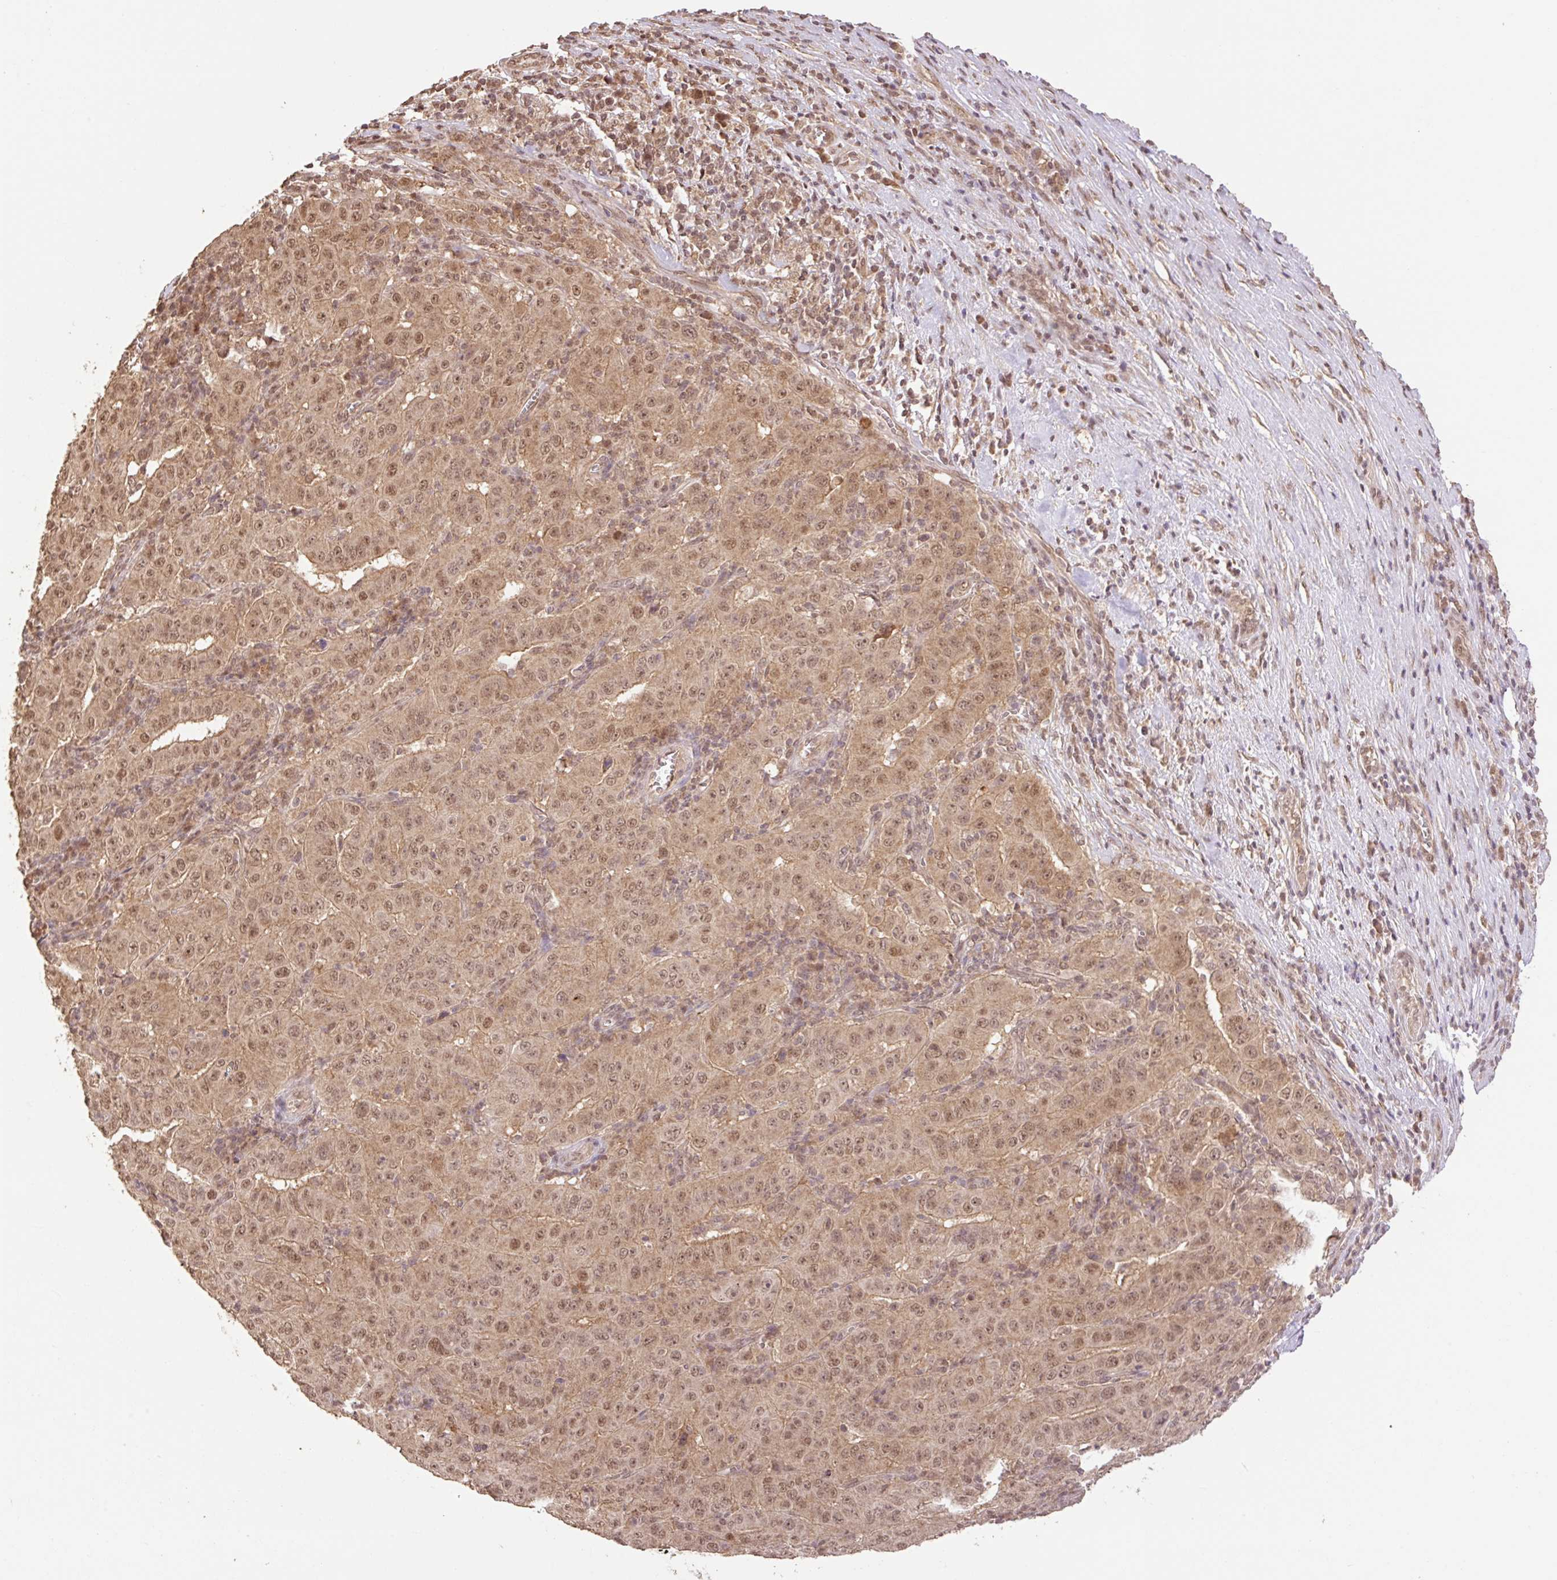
{"staining": {"intensity": "moderate", "quantity": ">75%", "location": "cytoplasmic/membranous,nuclear"}, "tissue": "pancreatic cancer", "cell_type": "Tumor cells", "image_type": "cancer", "snomed": [{"axis": "morphology", "description": "Adenocarcinoma, NOS"}, {"axis": "topography", "description": "Pancreas"}], "caption": "The immunohistochemical stain shows moderate cytoplasmic/membranous and nuclear positivity in tumor cells of adenocarcinoma (pancreatic) tissue. The staining was performed using DAB (3,3'-diaminobenzidine) to visualize the protein expression in brown, while the nuclei were stained in blue with hematoxylin (Magnification: 20x).", "gene": "VPS25", "patient": {"sex": "male", "age": 63}}